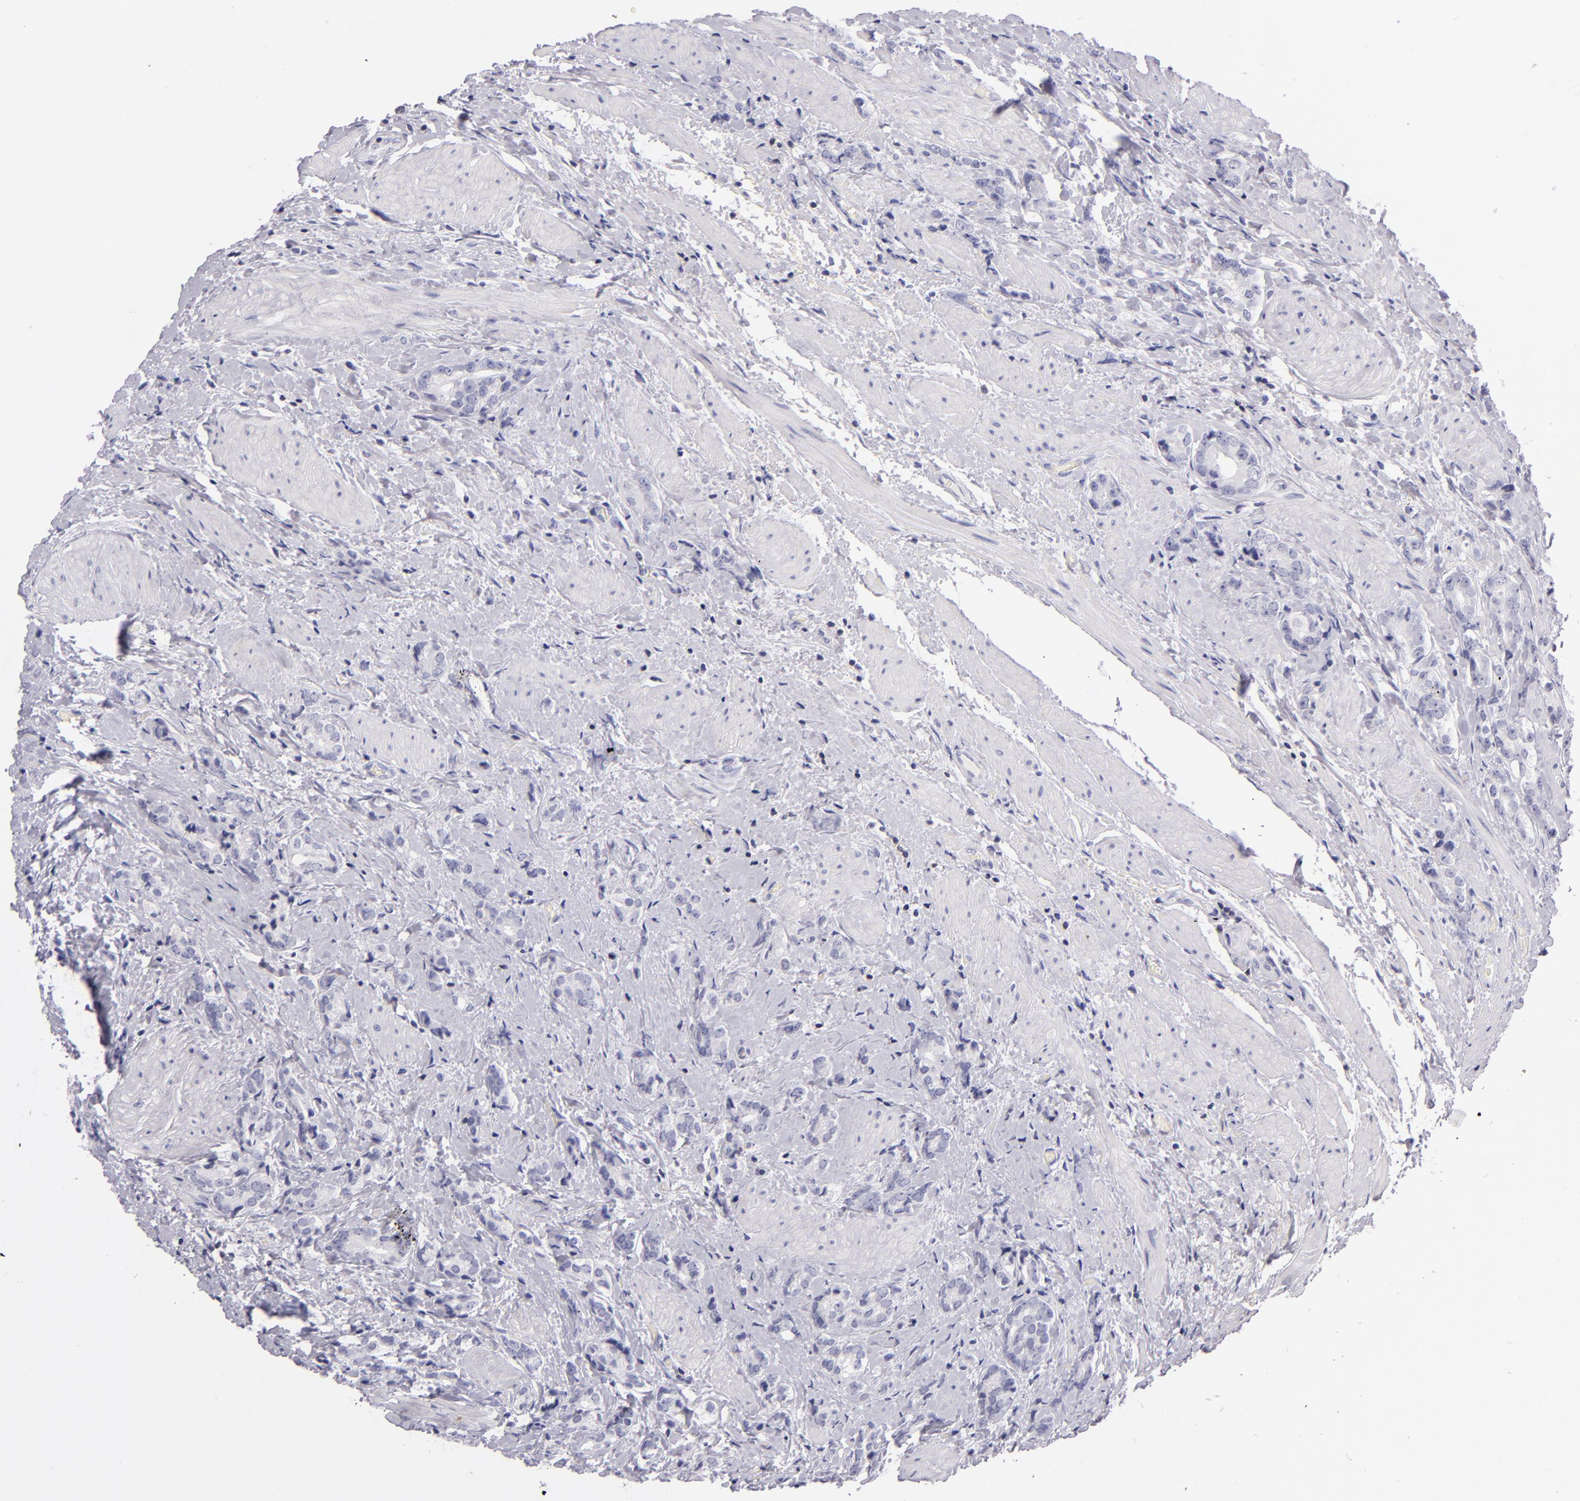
{"staining": {"intensity": "negative", "quantity": "none", "location": "none"}, "tissue": "prostate cancer", "cell_type": "Tumor cells", "image_type": "cancer", "snomed": [{"axis": "morphology", "description": "Adenocarcinoma, Medium grade"}, {"axis": "topography", "description": "Prostate"}], "caption": "An immunohistochemistry (IHC) image of prostate cancer is shown. There is no staining in tumor cells of prostate cancer.", "gene": "CD48", "patient": {"sex": "male", "age": 59}}